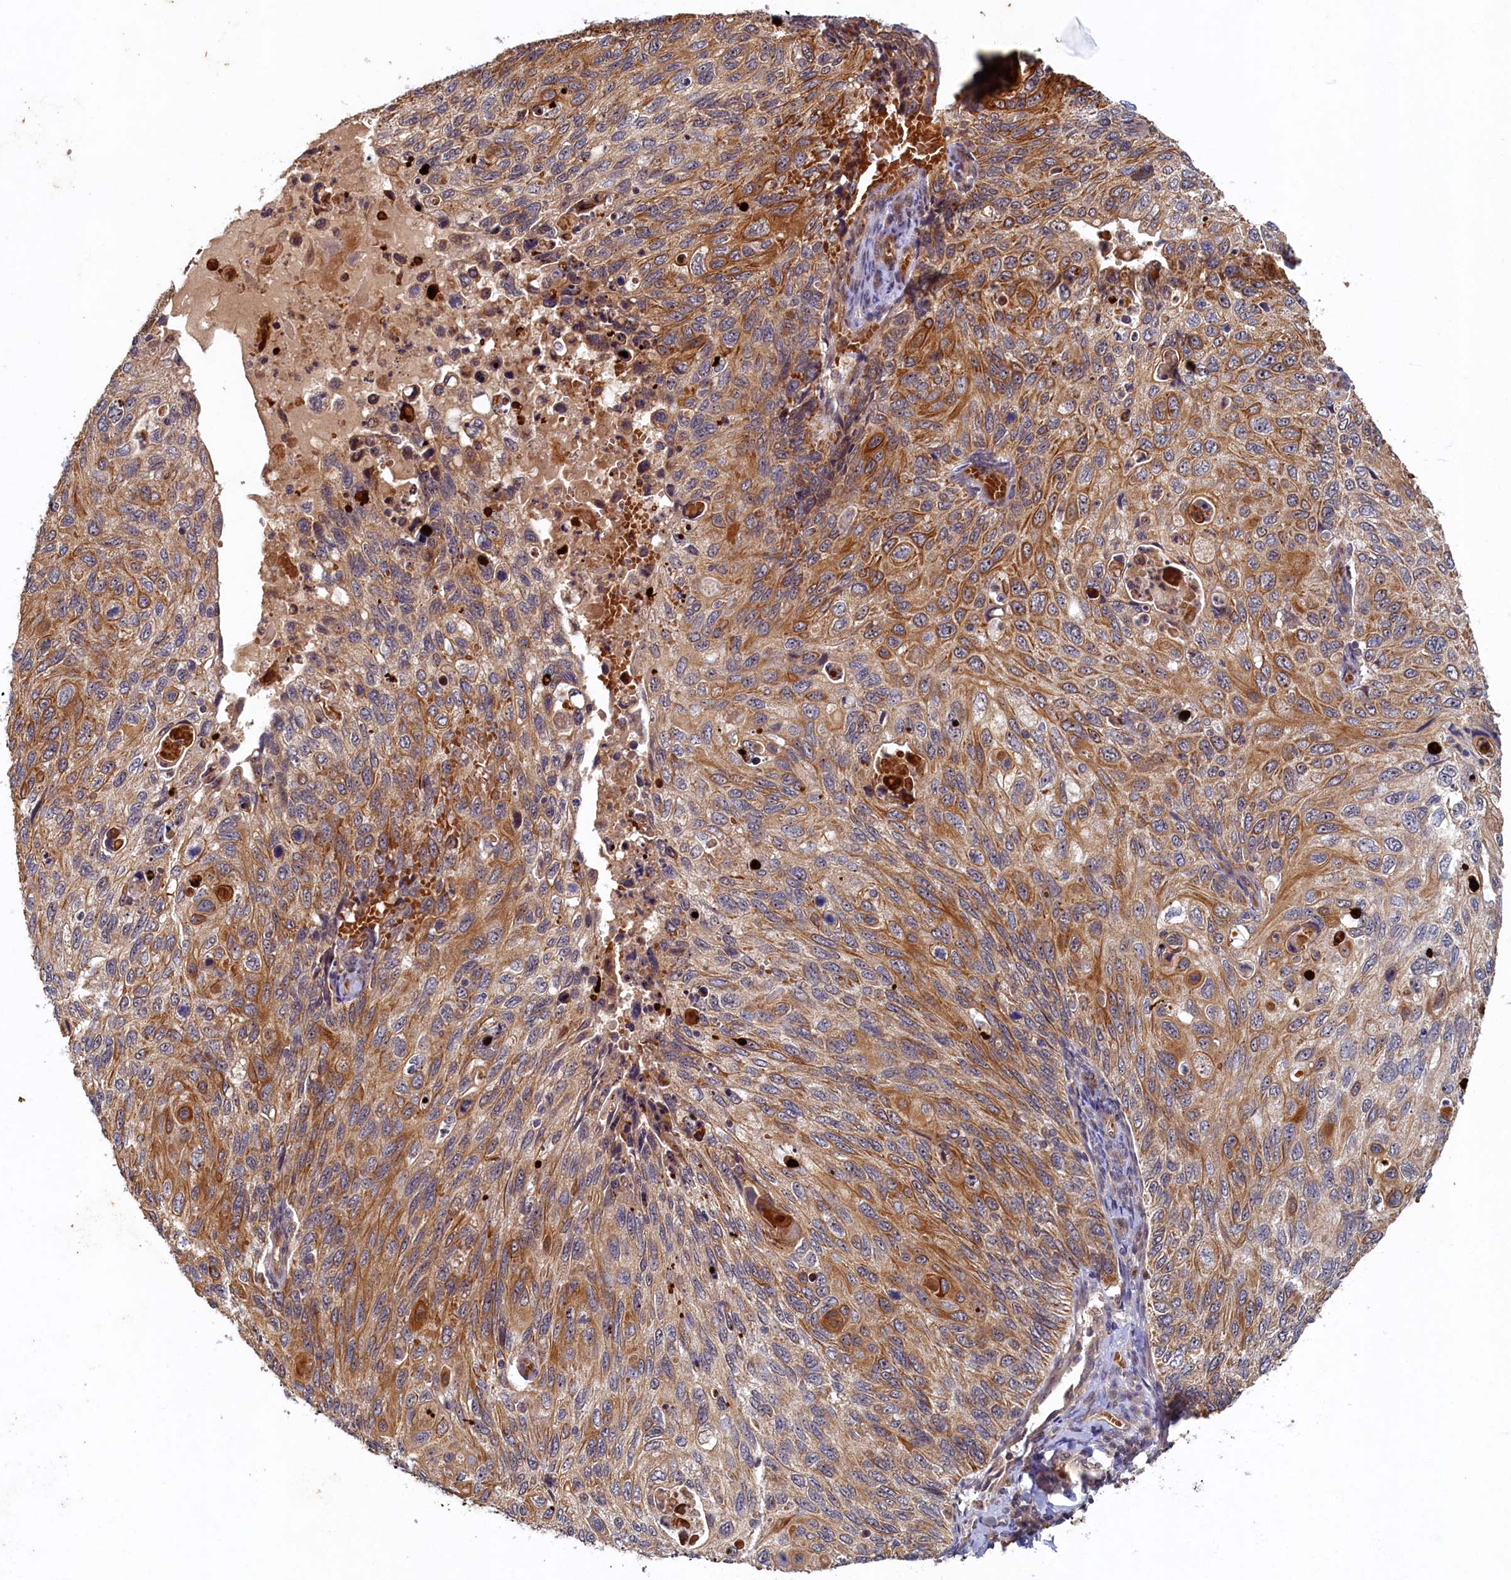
{"staining": {"intensity": "moderate", "quantity": ">75%", "location": "cytoplasmic/membranous"}, "tissue": "cervical cancer", "cell_type": "Tumor cells", "image_type": "cancer", "snomed": [{"axis": "morphology", "description": "Squamous cell carcinoma, NOS"}, {"axis": "topography", "description": "Cervix"}], "caption": "Cervical cancer (squamous cell carcinoma) was stained to show a protein in brown. There is medium levels of moderate cytoplasmic/membranous expression in about >75% of tumor cells.", "gene": "CEP20", "patient": {"sex": "female", "age": 70}}